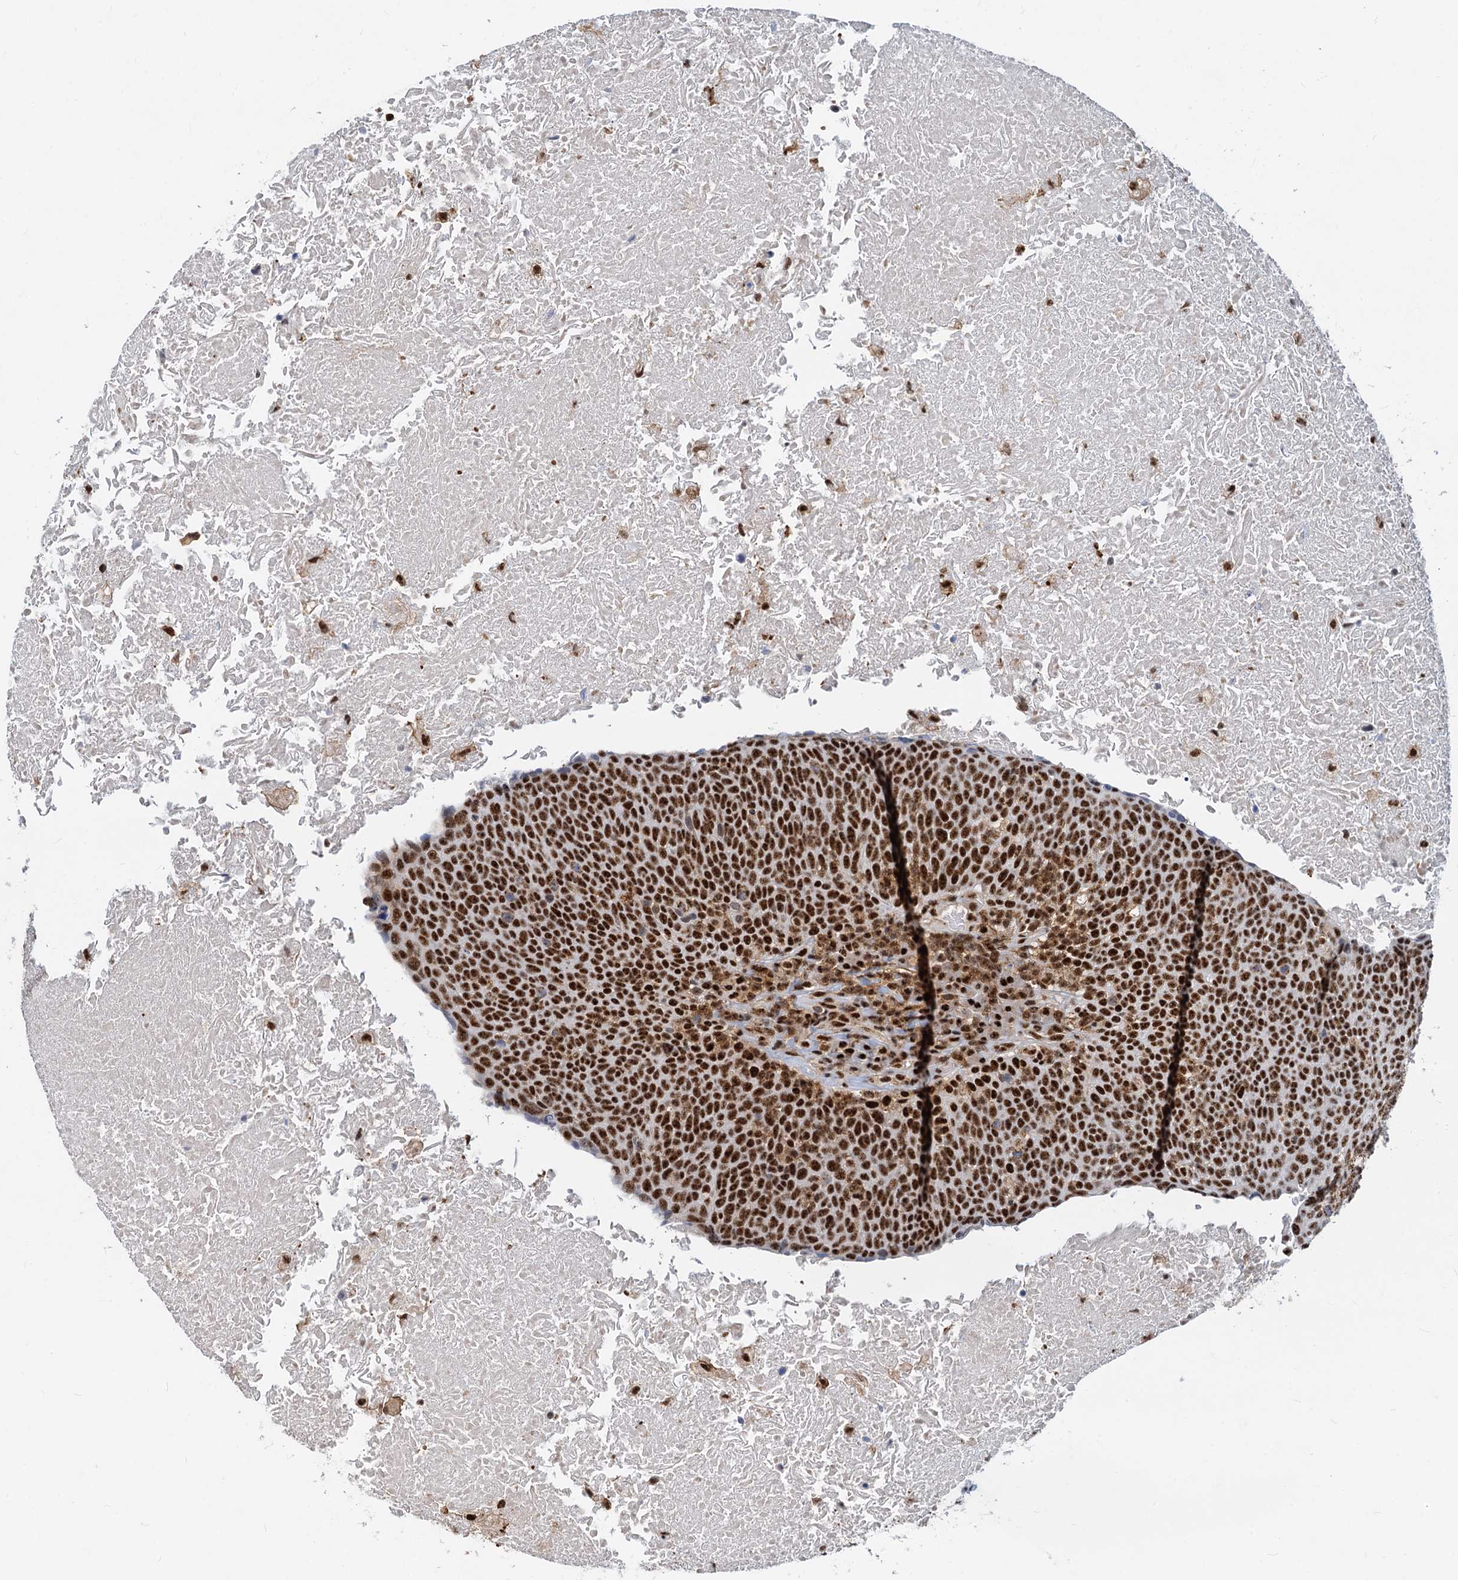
{"staining": {"intensity": "strong", "quantity": ">75%", "location": "nuclear"}, "tissue": "head and neck cancer", "cell_type": "Tumor cells", "image_type": "cancer", "snomed": [{"axis": "morphology", "description": "Squamous cell carcinoma, NOS"}, {"axis": "morphology", "description": "Squamous cell carcinoma, metastatic, NOS"}, {"axis": "topography", "description": "Lymph node"}, {"axis": "topography", "description": "Head-Neck"}], "caption": "Strong nuclear protein staining is seen in about >75% of tumor cells in head and neck squamous cell carcinoma. (DAB IHC, brown staining for protein, blue staining for nuclei).", "gene": "RBM26", "patient": {"sex": "male", "age": 62}}